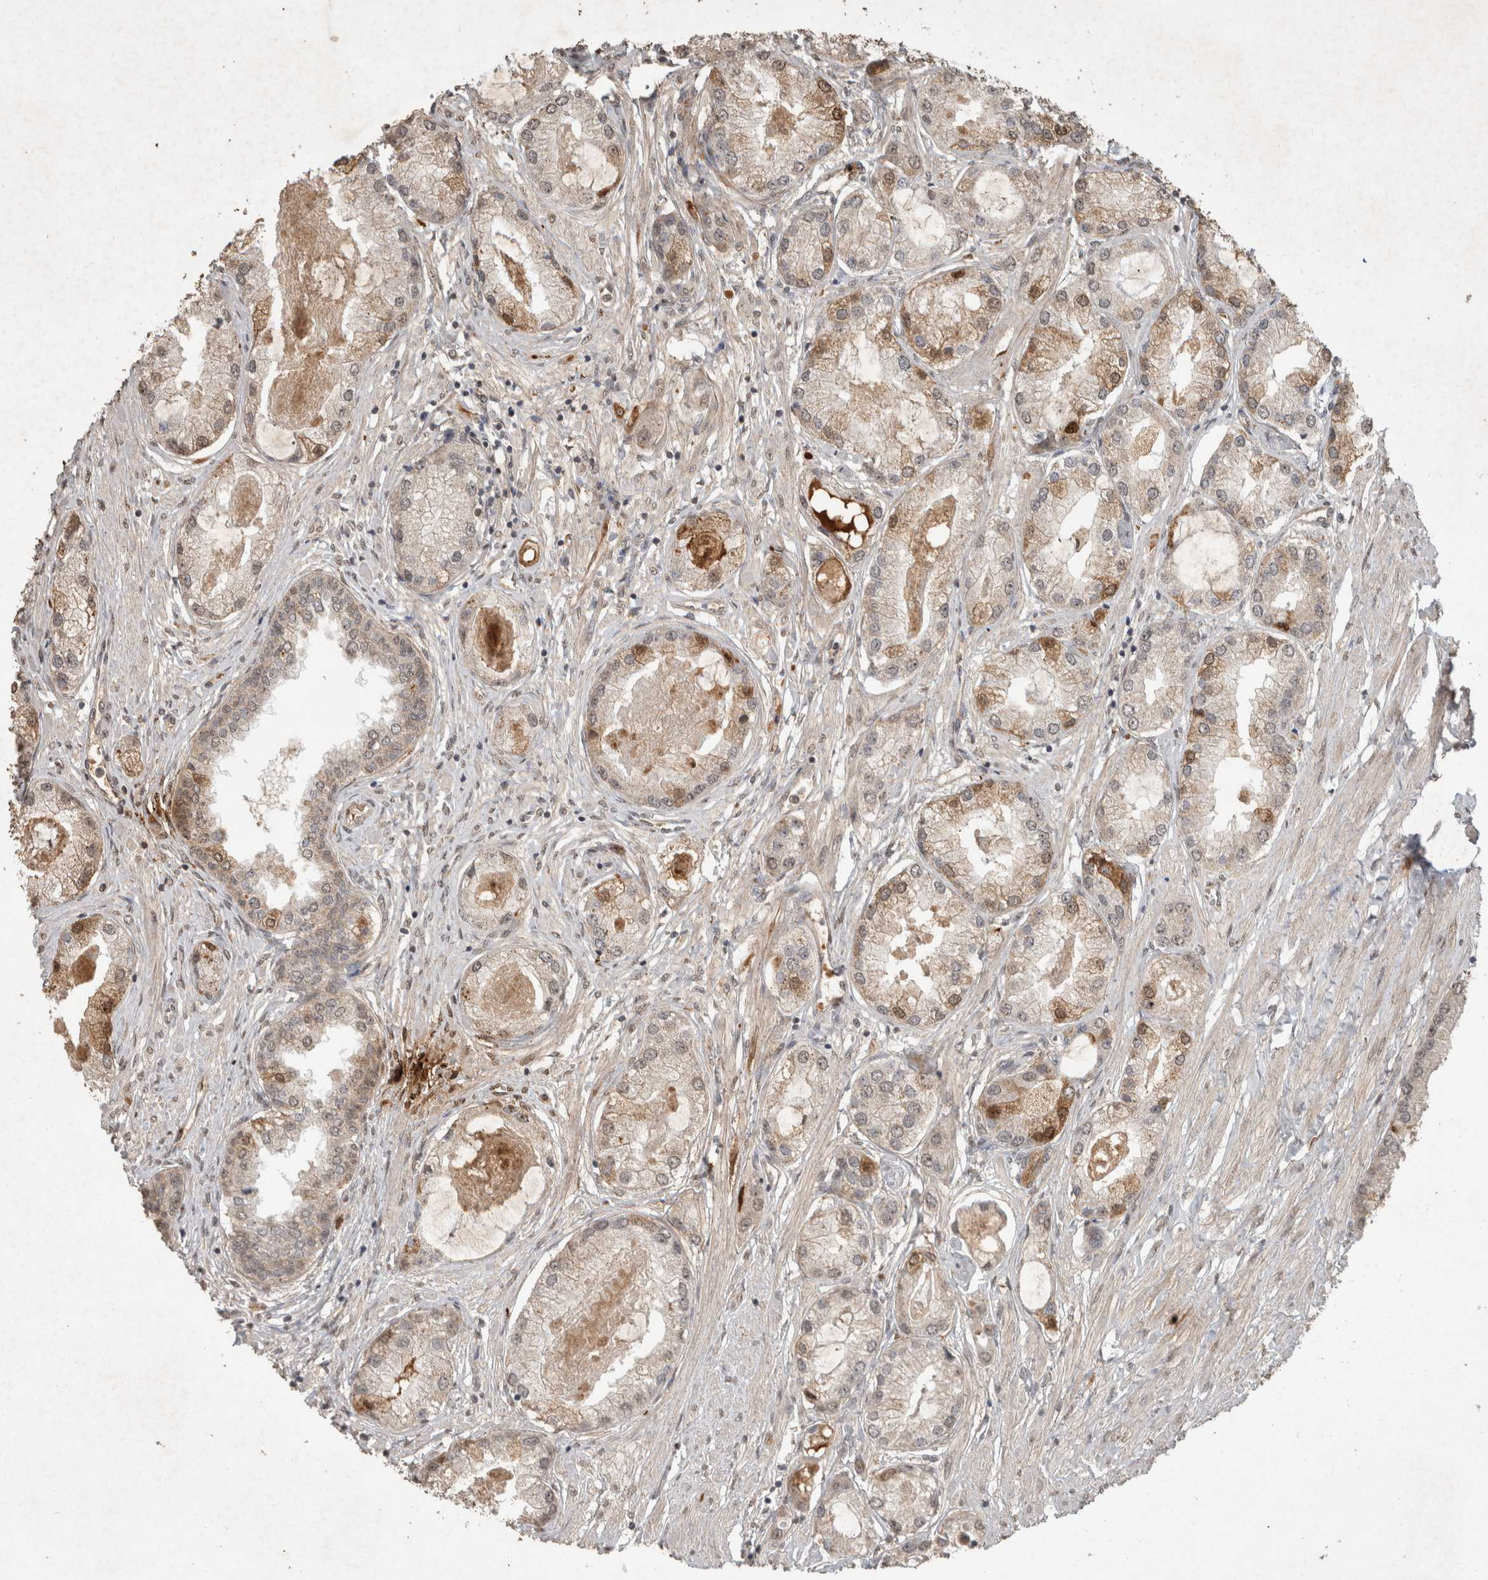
{"staining": {"intensity": "moderate", "quantity": "<25%", "location": "cytoplasmic/membranous,nuclear"}, "tissue": "prostate cancer", "cell_type": "Tumor cells", "image_type": "cancer", "snomed": [{"axis": "morphology", "description": "Adenocarcinoma, Low grade"}, {"axis": "topography", "description": "Prostate"}], "caption": "Protein staining by IHC displays moderate cytoplasmic/membranous and nuclear expression in about <25% of tumor cells in prostate cancer (low-grade adenocarcinoma). (Stains: DAB in brown, nuclei in blue, Microscopy: brightfield microscopy at high magnification).", "gene": "FAM3A", "patient": {"sex": "male", "age": 62}}